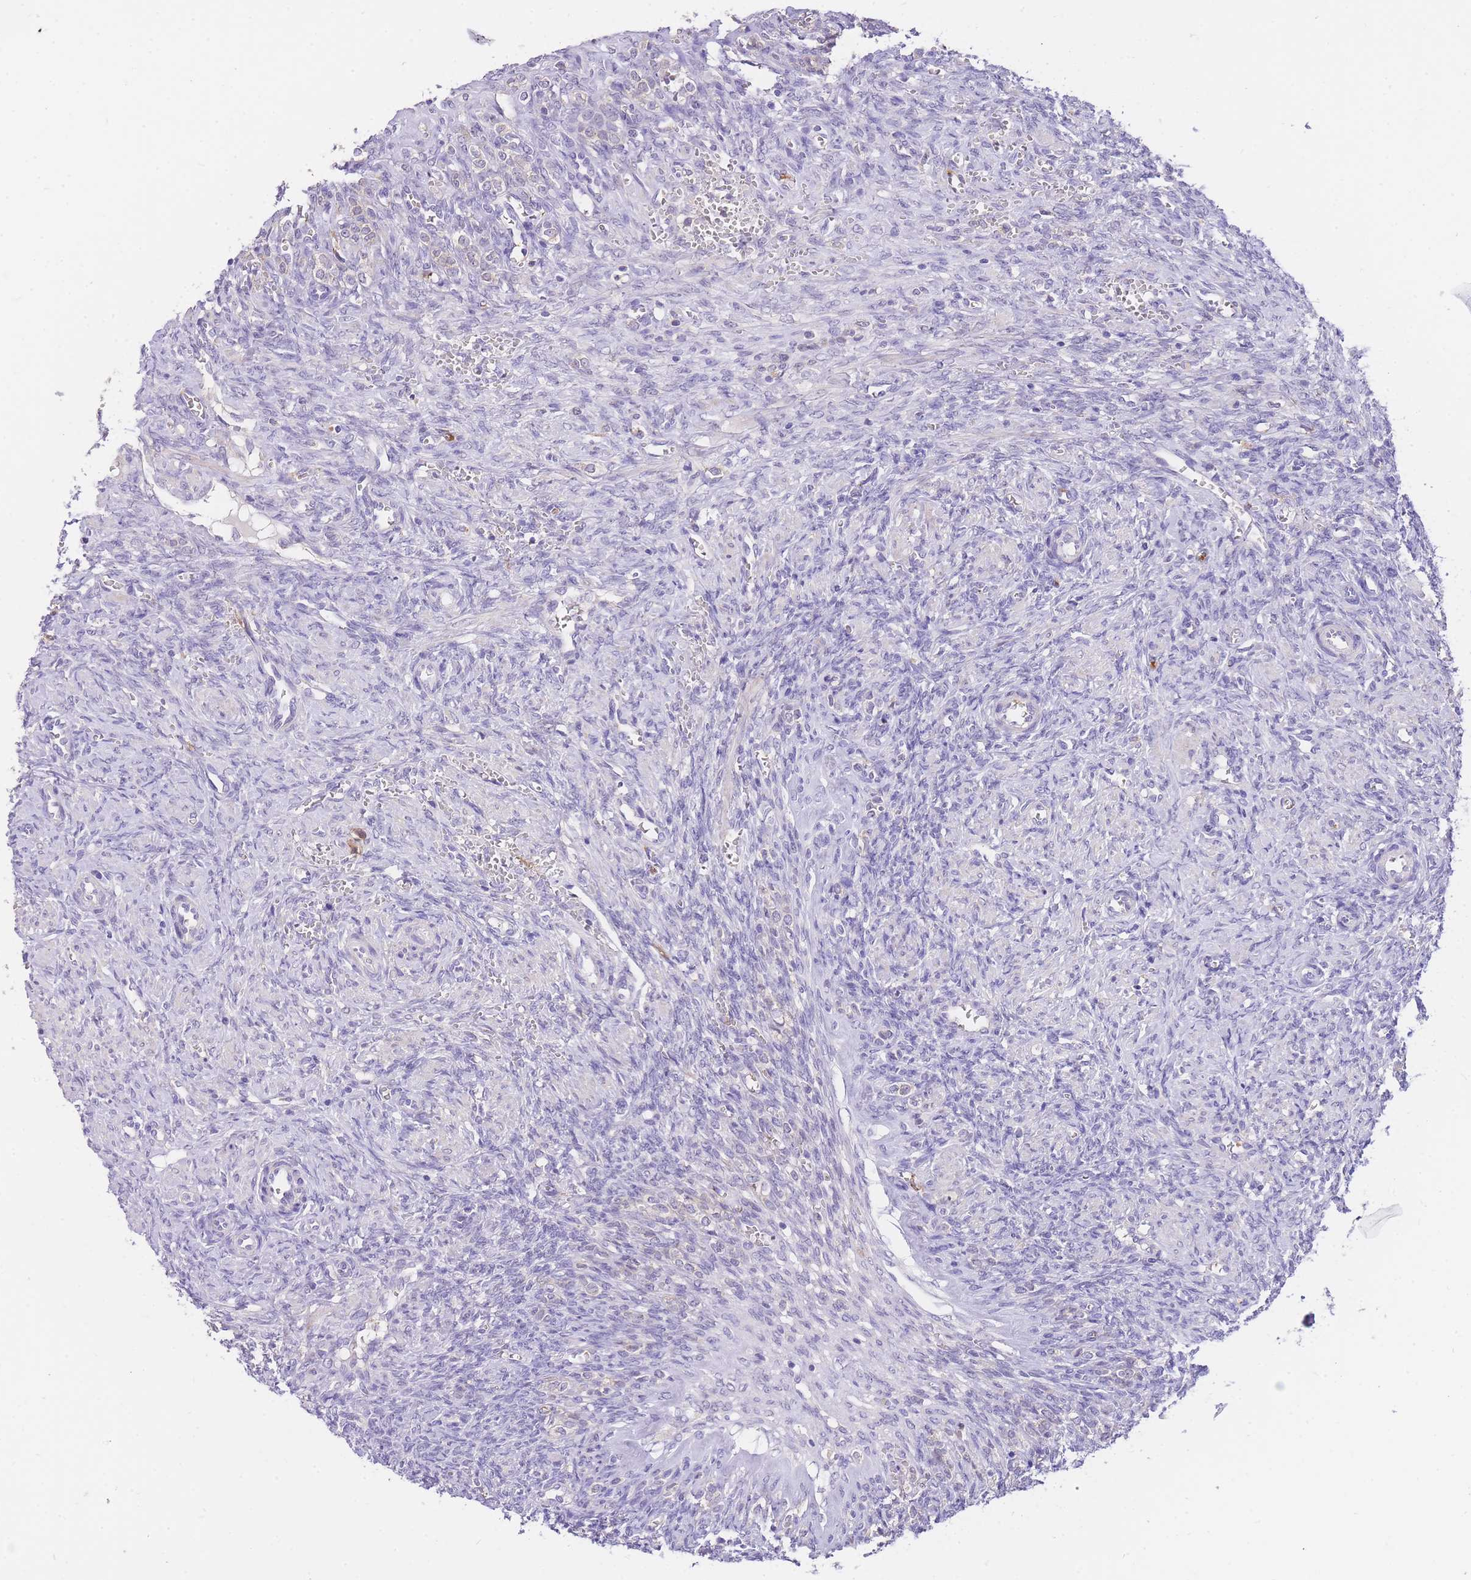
{"staining": {"intensity": "moderate", "quantity": ">75%", "location": "cytoplasmic/membranous"}, "tissue": "ovary", "cell_type": "Follicle cells", "image_type": "normal", "snomed": [{"axis": "morphology", "description": "Normal tissue, NOS"}, {"axis": "topography", "description": "Ovary"}], "caption": "Immunohistochemistry (IHC) photomicrograph of unremarkable ovary: ovary stained using IHC demonstrates medium levels of moderate protein expression localized specifically in the cytoplasmic/membranous of follicle cells, appearing as a cytoplasmic/membranous brown color.", "gene": "C2orf88", "patient": {"sex": "female", "age": 41}}